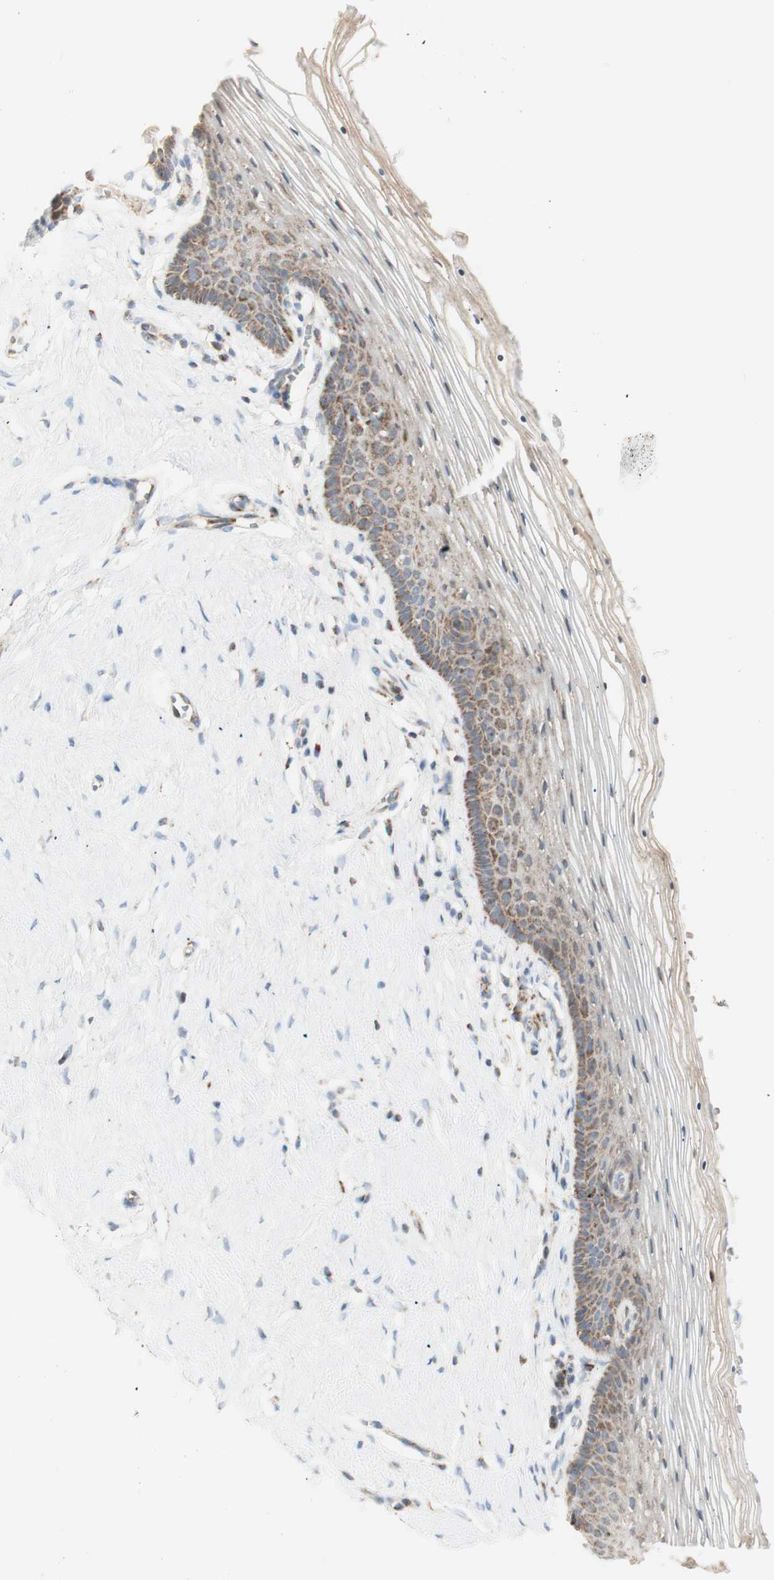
{"staining": {"intensity": "moderate", "quantity": ">75%", "location": "cytoplasmic/membranous"}, "tissue": "vagina", "cell_type": "Squamous epithelial cells", "image_type": "normal", "snomed": [{"axis": "morphology", "description": "Normal tissue, NOS"}, {"axis": "topography", "description": "Vagina"}], "caption": "A high-resolution photomicrograph shows immunohistochemistry staining of unremarkable vagina, which exhibits moderate cytoplasmic/membranous expression in approximately >75% of squamous epithelial cells. (brown staining indicates protein expression, while blue staining denotes nuclei).", "gene": "LETM1", "patient": {"sex": "female", "age": 32}}